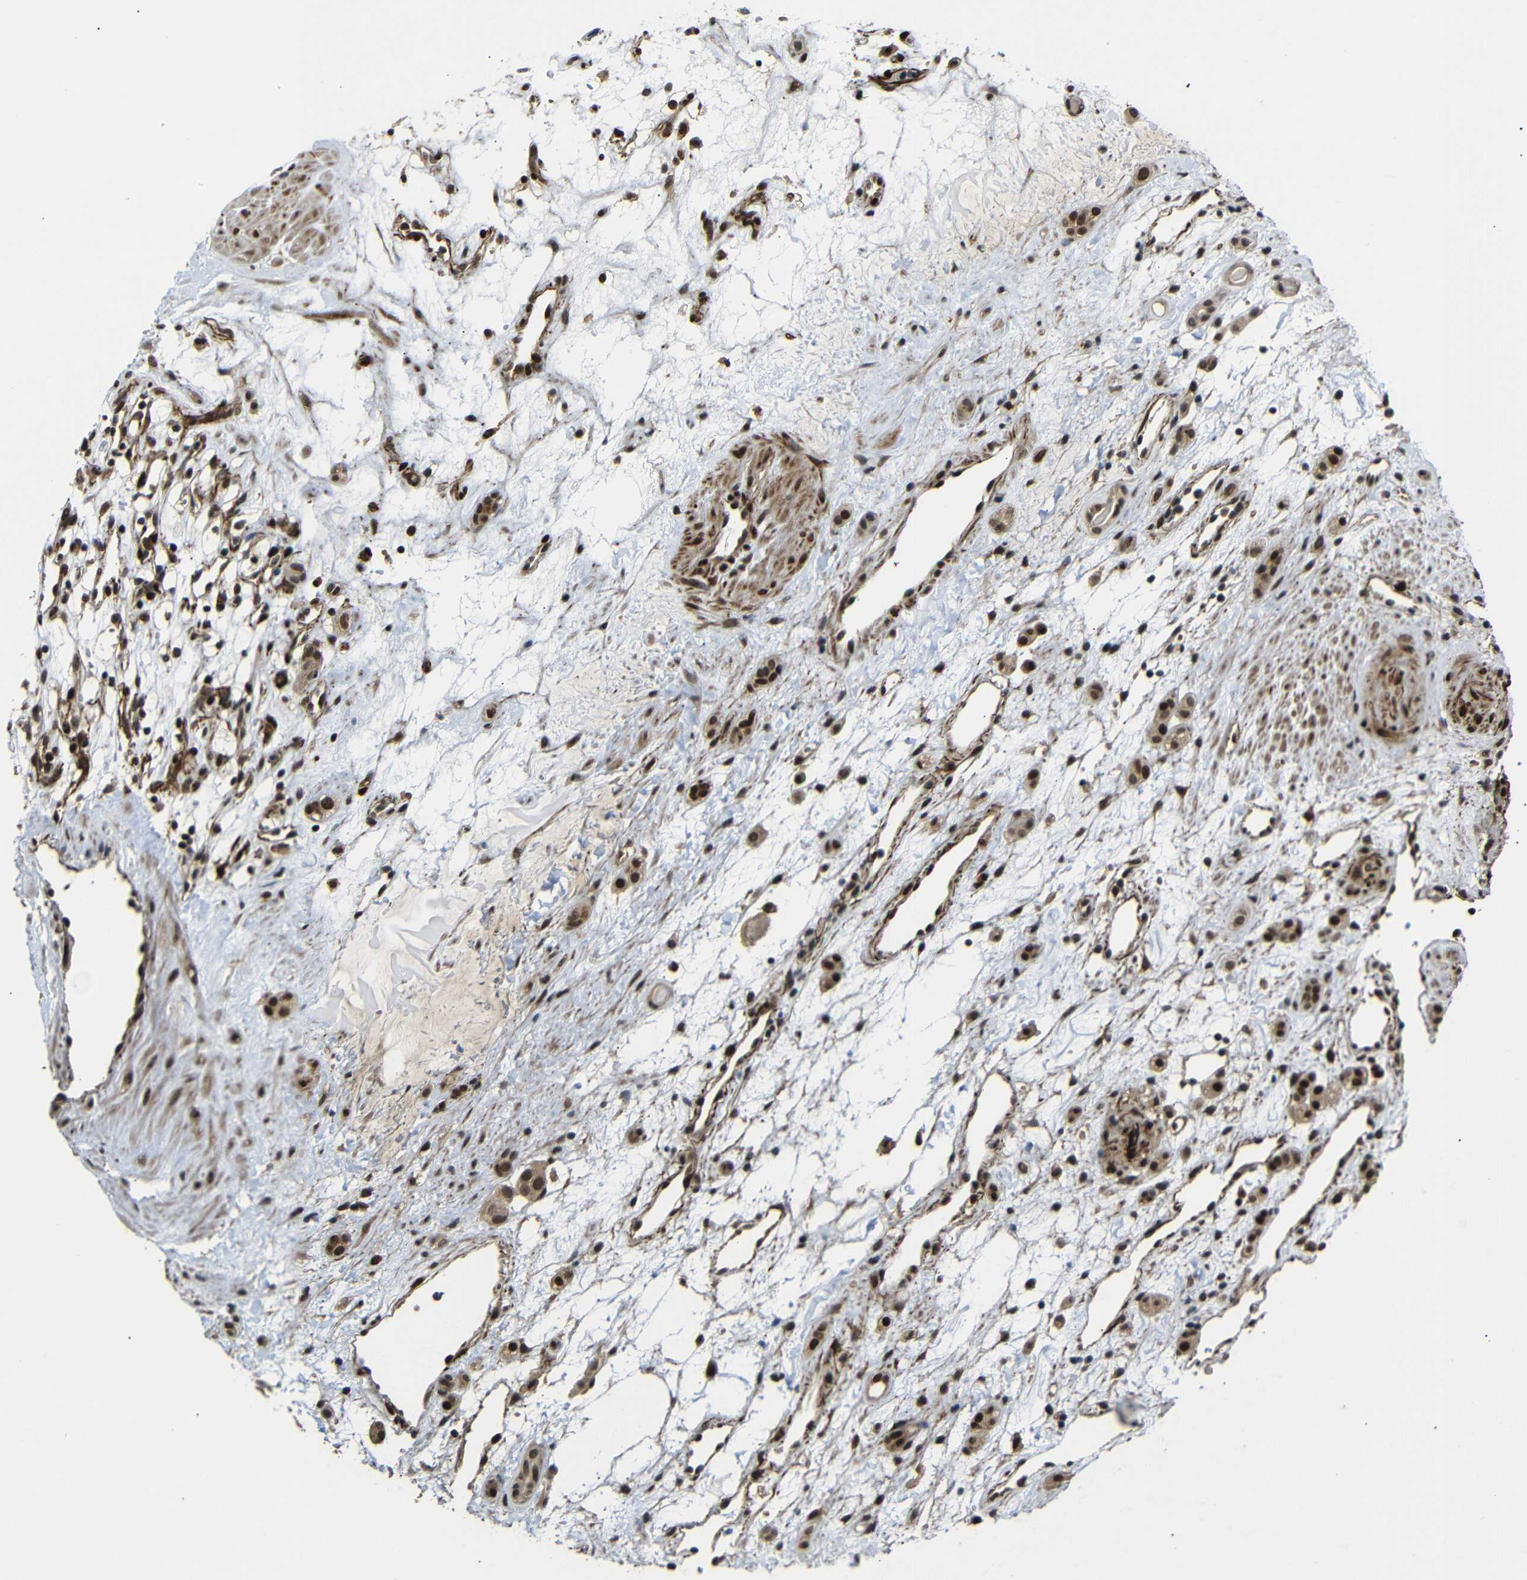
{"staining": {"intensity": "strong", "quantity": ">75%", "location": "nuclear"}, "tissue": "renal cancer", "cell_type": "Tumor cells", "image_type": "cancer", "snomed": [{"axis": "morphology", "description": "Adenocarcinoma, NOS"}, {"axis": "topography", "description": "Kidney"}], "caption": "Human renal adenocarcinoma stained for a protein (brown) reveals strong nuclear positive expression in approximately >75% of tumor cells.", "gene": "TBX2", "patient": {"sex": "female", "age": 60}}